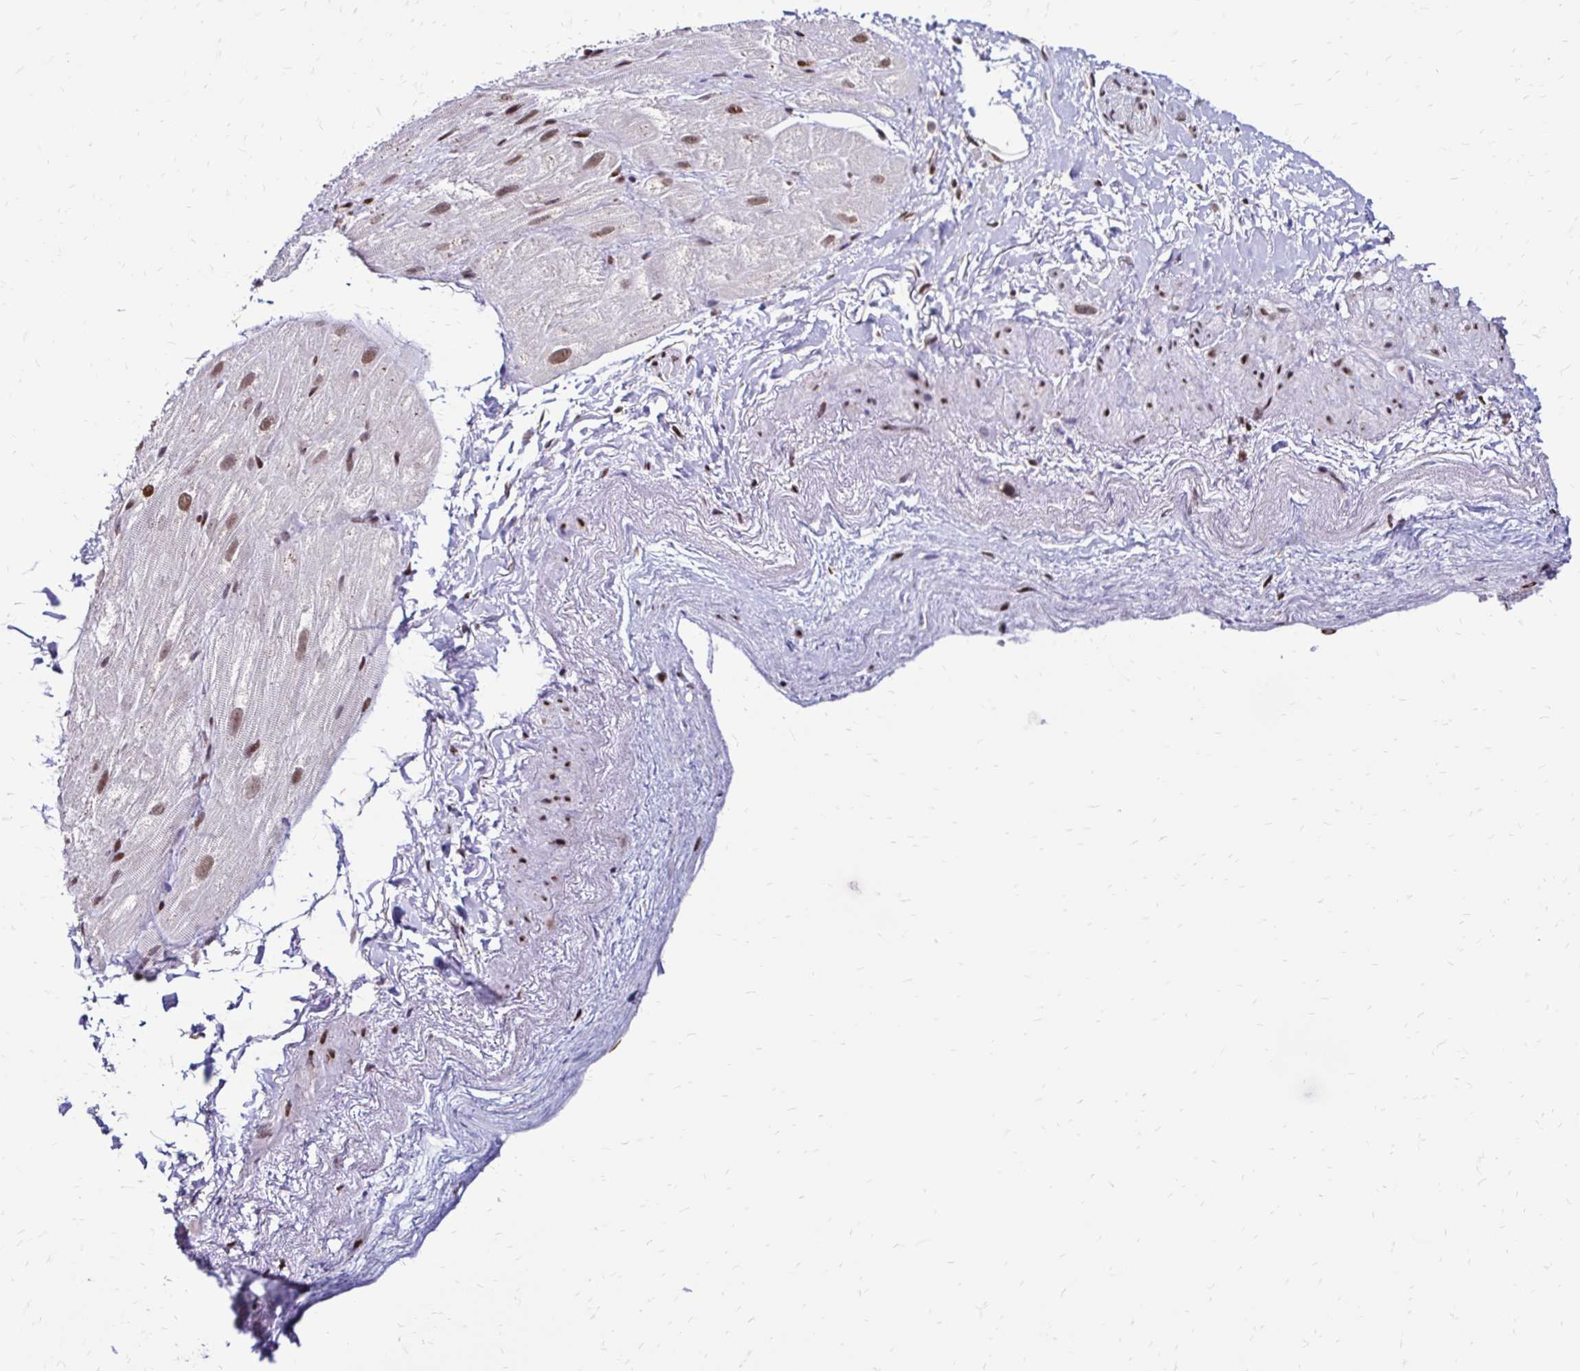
{"staining": {"intensity": "moderate", "quantity": "<25%", "location": "nuclear"}, "tissue": "heart muscle", "cell_type": "Cardiomyocytes", "image_type": "normal", "snomed": [{"axis": "morphology", "description": "Normal tissue, NOS"}, {"axis": "topography", "description": "Heart"}], "caption": "IHC histopathology image of unremarkable heart muscle: human heart muscle stained using immunohistochemistry demonstrates low levels of moderate protein expression localized specifically in the nuclear of cardiomyocytes, appearing as a nuclear brown color.", "gene": "TOB1", "patient": {"sex": "male", "age": 62}}